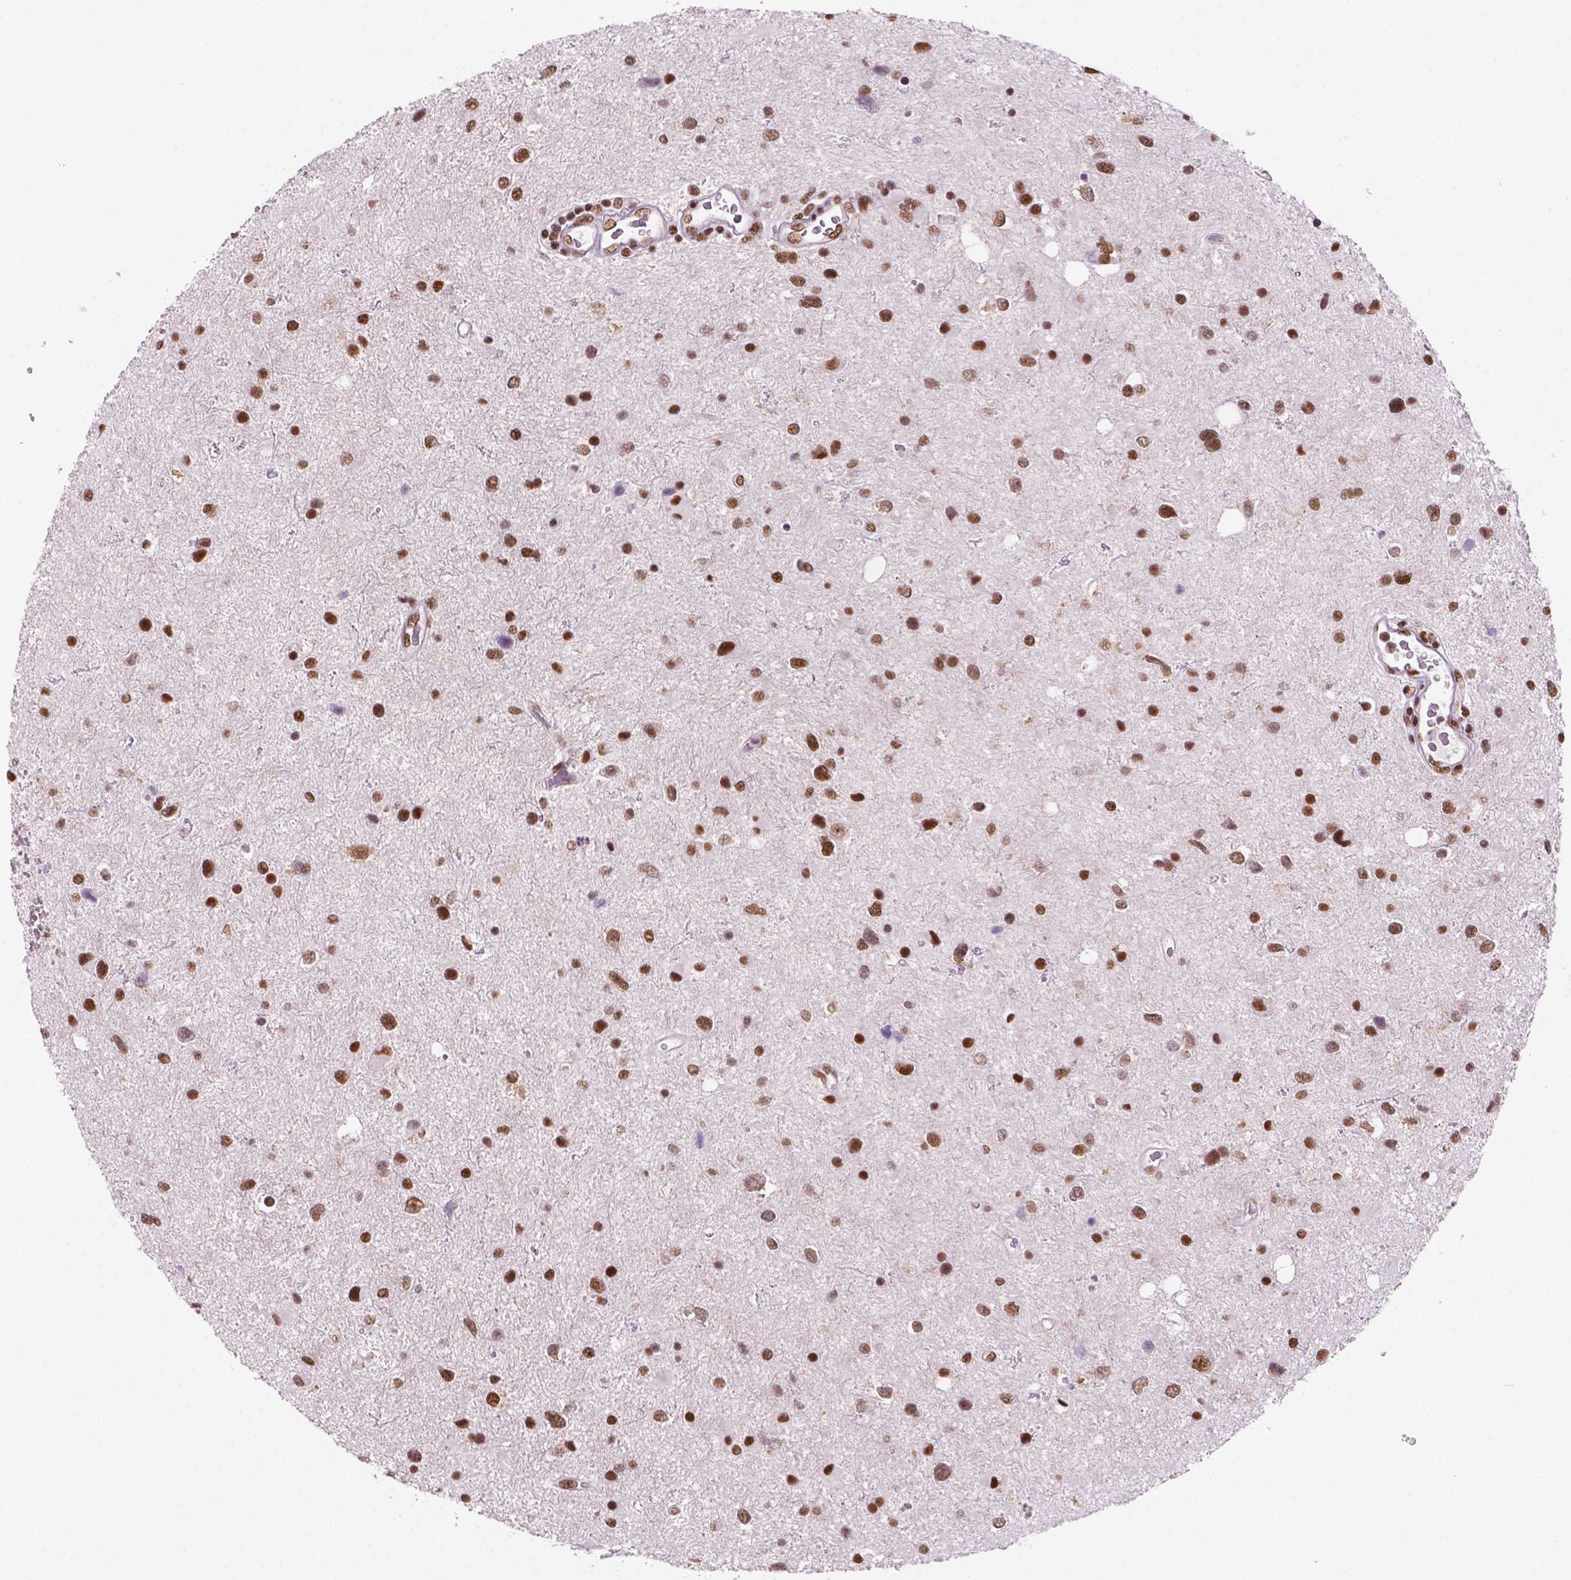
{"staining": {"intensity": "moderate", "quantity": "25%-75%", "location": "nuclear"}, "tissue": "glioma", "cell_type": "Tumor cells", "image_type": "cancer", "snomed": [{"axis": "morphology", "description": "Glioma, malignant, Low grade"}, {"axis": "topography", "description": "Brain"}], "caption": "This is a micrograph of immunohistochemistry staining of malignant low-grade glioma, which shows moderate staining in the nuclear of tumor cells.", "gene": "MLH1", "patient": {"sex": "female", "age": 32}}